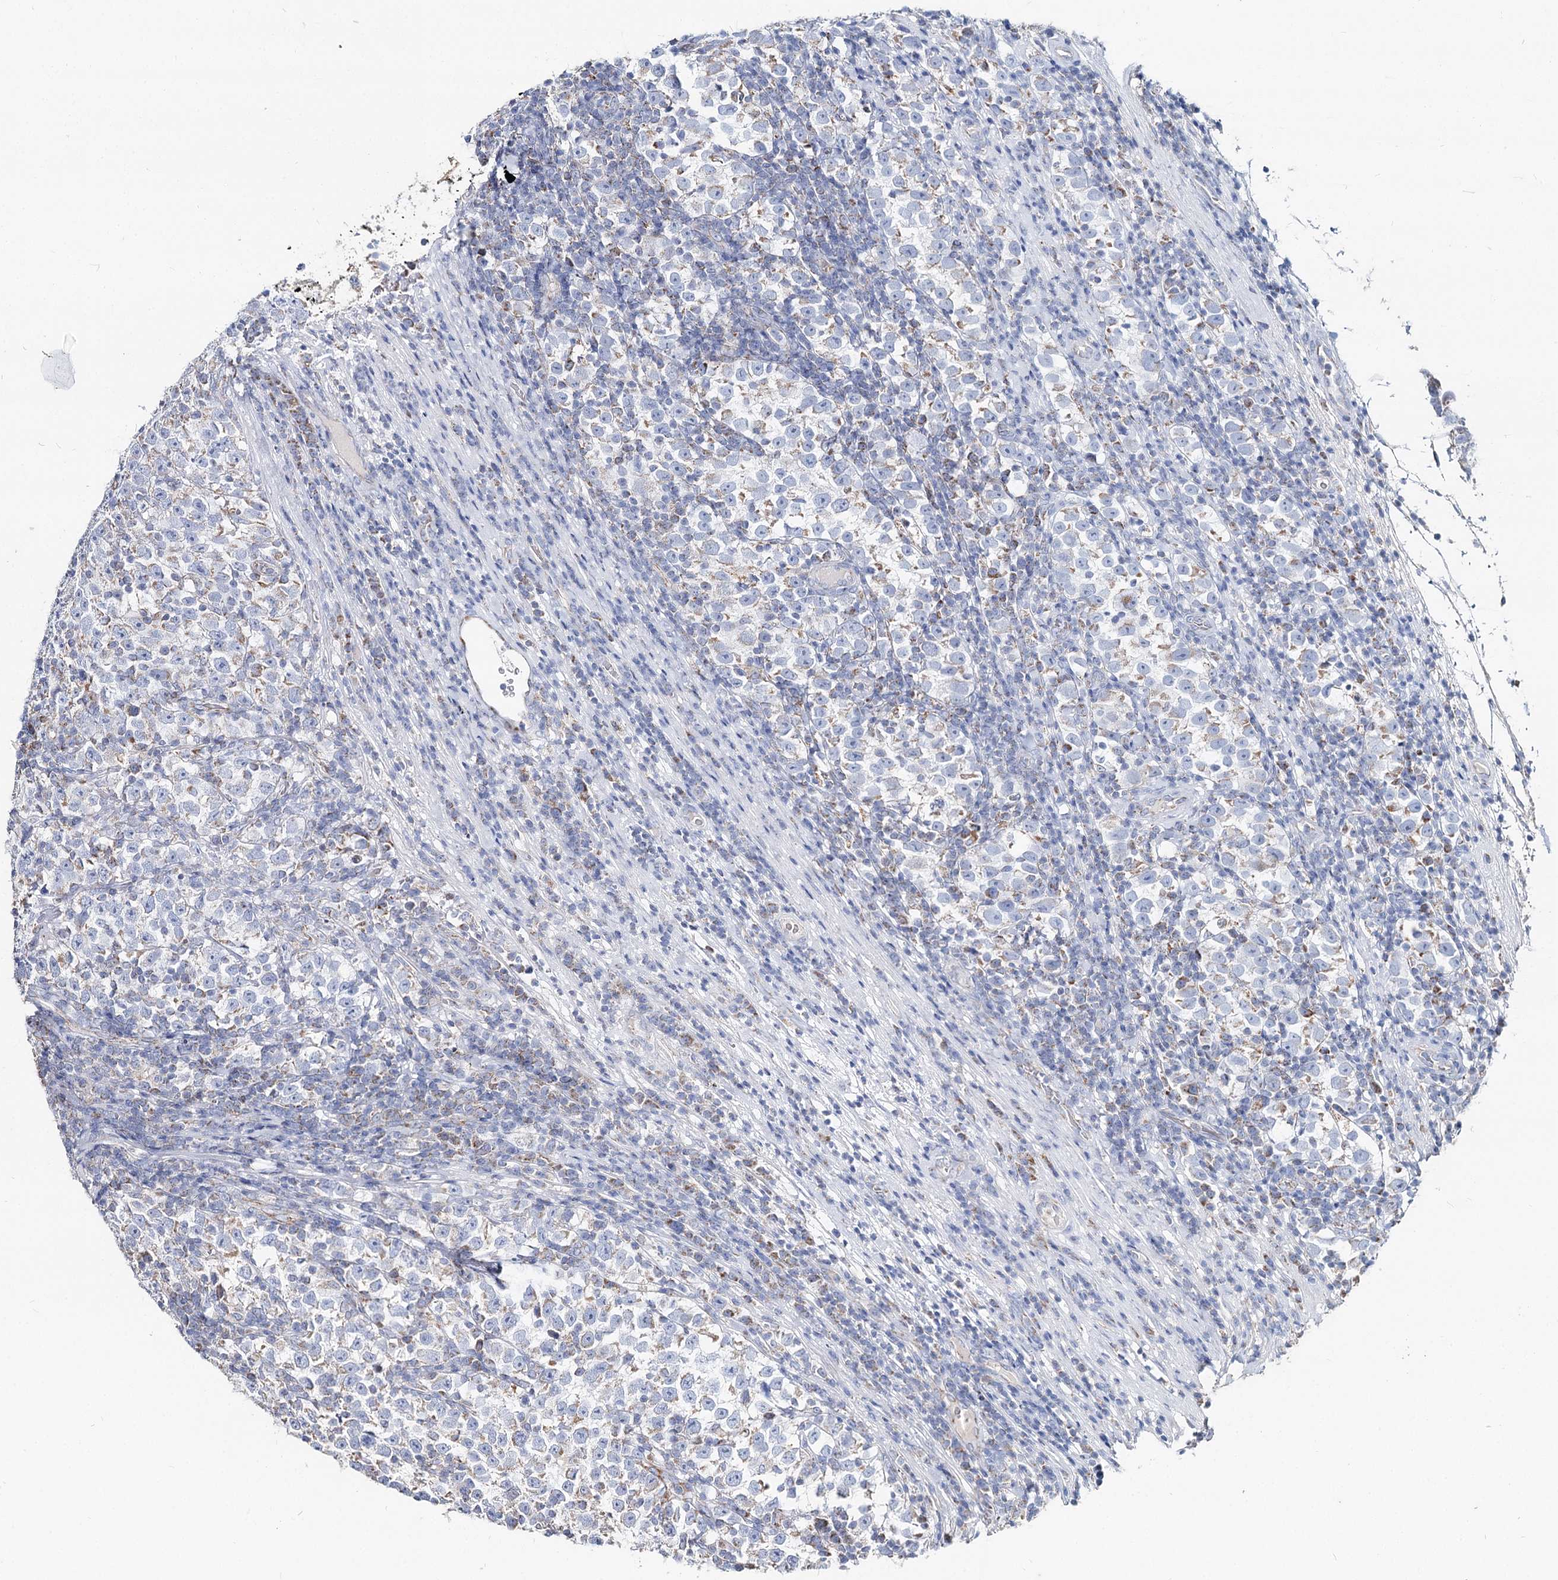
{"staining": {"intensity": "negative", "quantity": "none", "location": "none"}, "tissue": "testis cancer", "cell_type": "Tumor cells", "image_type": "cancer", "snomed": [{"axis": "morphology", "description": "Normal tissue, NOS"}, {"axis": "morphology", "description": "Seminoma, NOS"}, {"axis": "topography", "description": "Testis"}], "caption": "Testis seminoma was stained to show a protein in brown. There is no significant expression in tumor cells.", "gene": "MCCC2", "patient": {"sex": "male", "age": 43}}